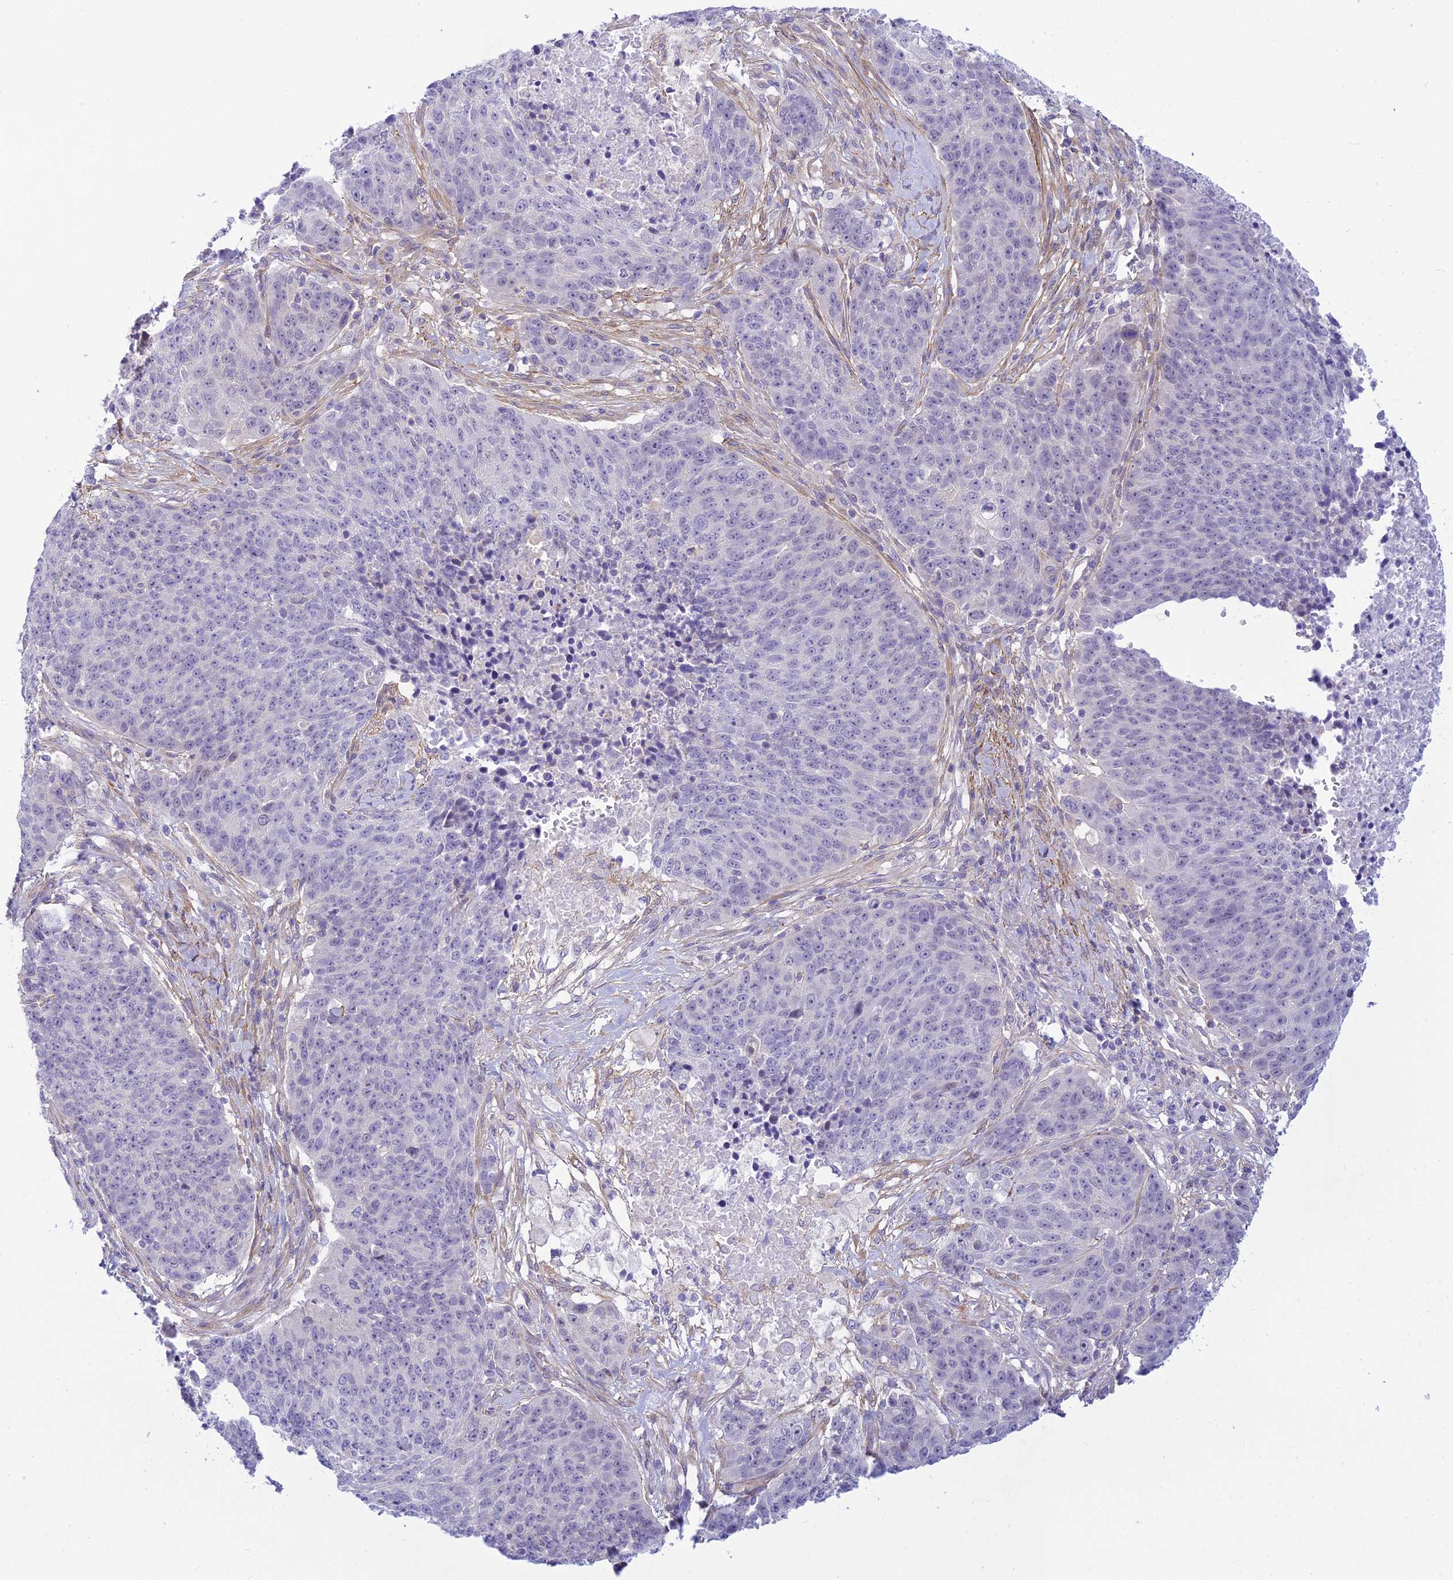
{"staining": {"intensity": "negative", "quantity": "none", "location": "none"}, "tissue": "lung cancer", "cell_type": "Tumor cells", "image_type": "cancer", "snomed": [{"axis": "morphology", "description": "Normal tissue, NOS"}, {"axis": "morphology", "description": "Squamous cell carcinoma, NOS"}, {"axis": "topography", "description": "Lymph node"}, {"axis": "topography", "description": "Lung"}], "caption": "Immunohistochemical staining of human lung squamous cell carcinoma displays no significant positivity in tumor cells.", "gene": "FBXW4", "patient": {"sex": "male", "age": 66}}